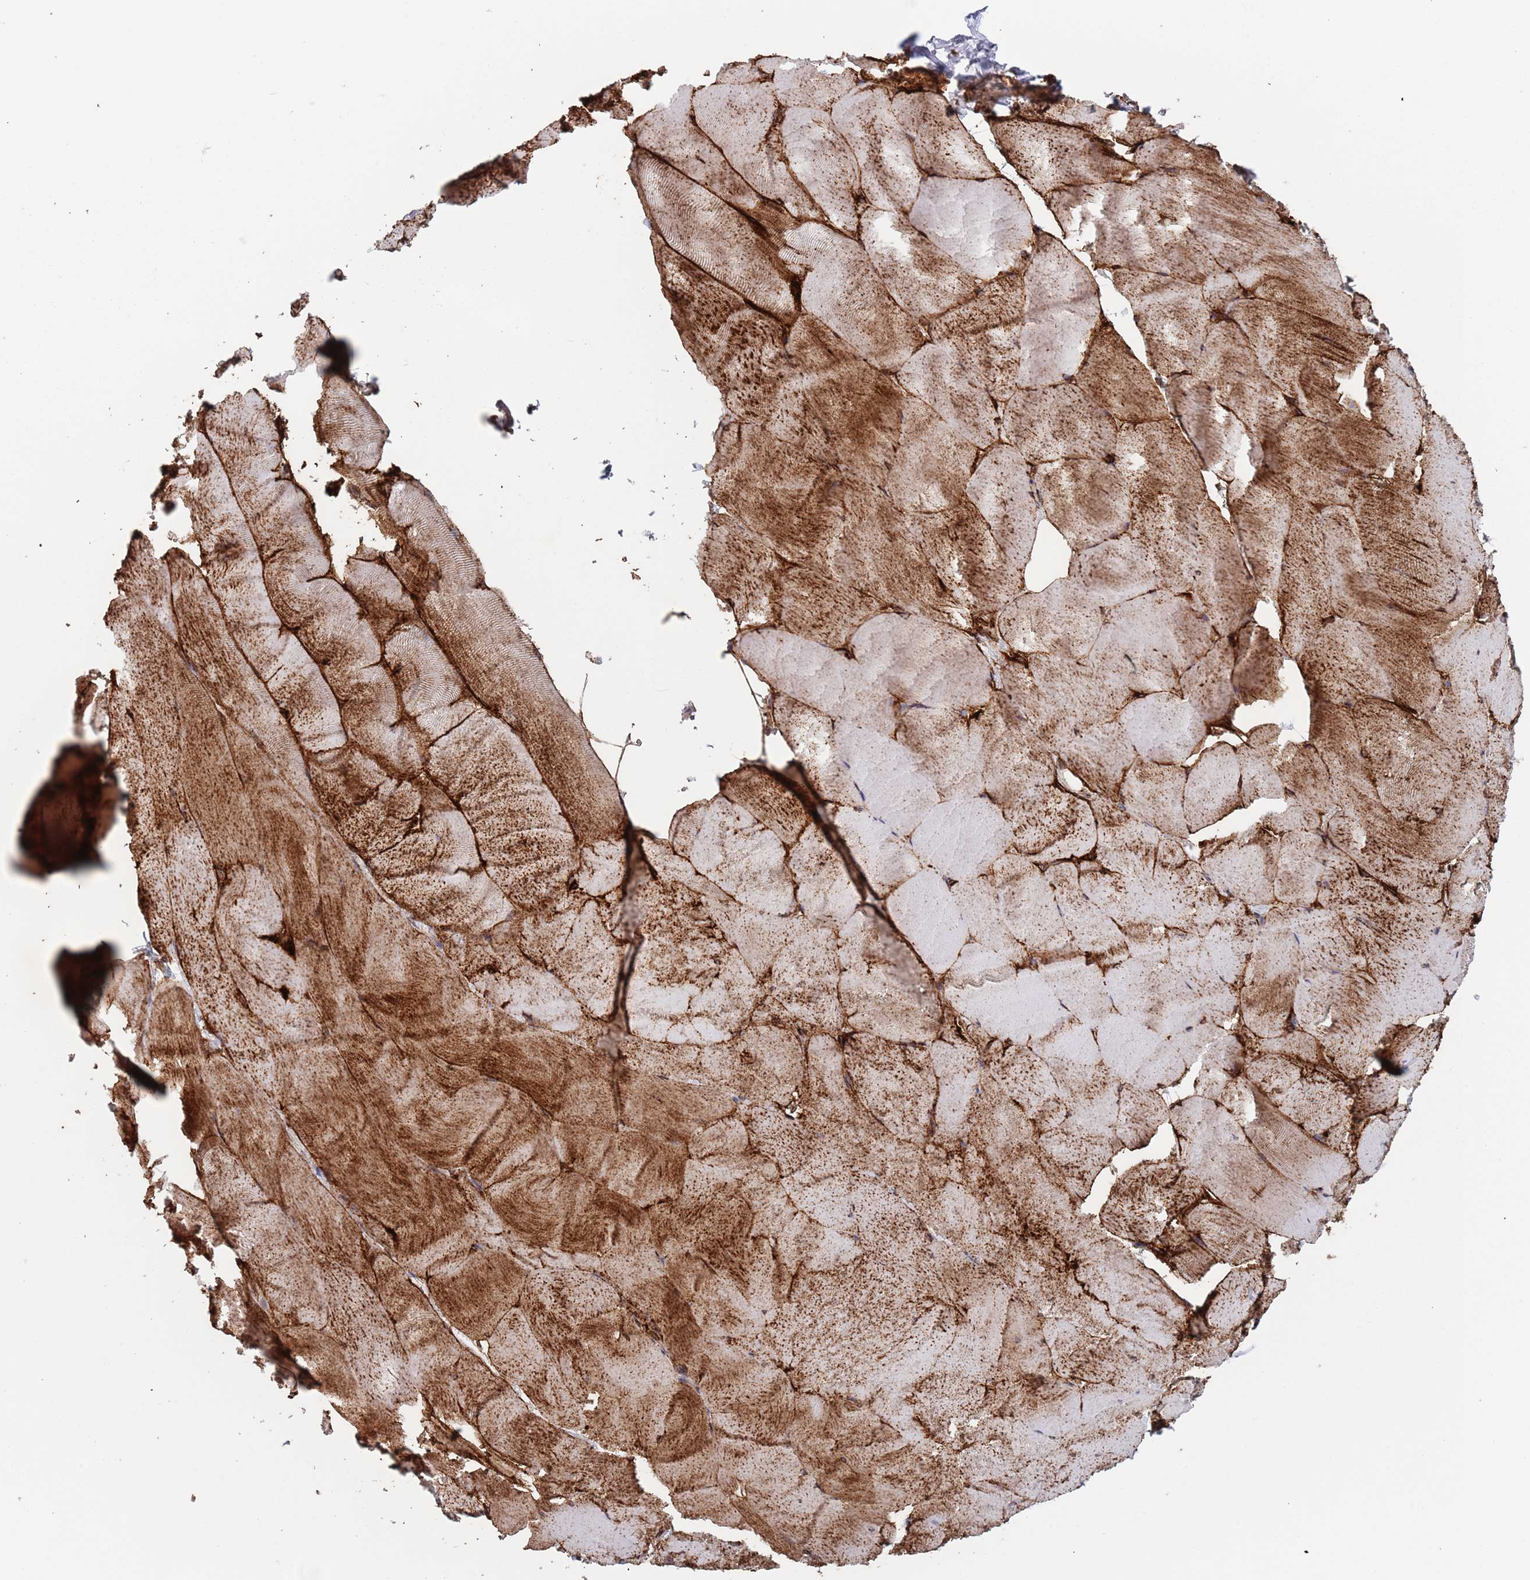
{"staining": {"intensity": "strong", "quantity": "25%-75%", "location": "cytoplasmic/membranous"}, "tissue": "skeletal muscle", "cell_type": "Myocytes", "image_type": "normal", "snomed": [{"axis": "morphology", "description": "Normal tissue, NOS"}, {"axis": "topography", "description": "Skeletal muscle"}], "caption": "A brown stain highlights strong cytoplasmic/membranous staining of a protein in myocytes of benign human skeletal muscle. (brown staining indicates protein expression, while blue staining denotes nuclei).", "gene": "RNF144A", "patient": {"sex": "female", "age": 64}}